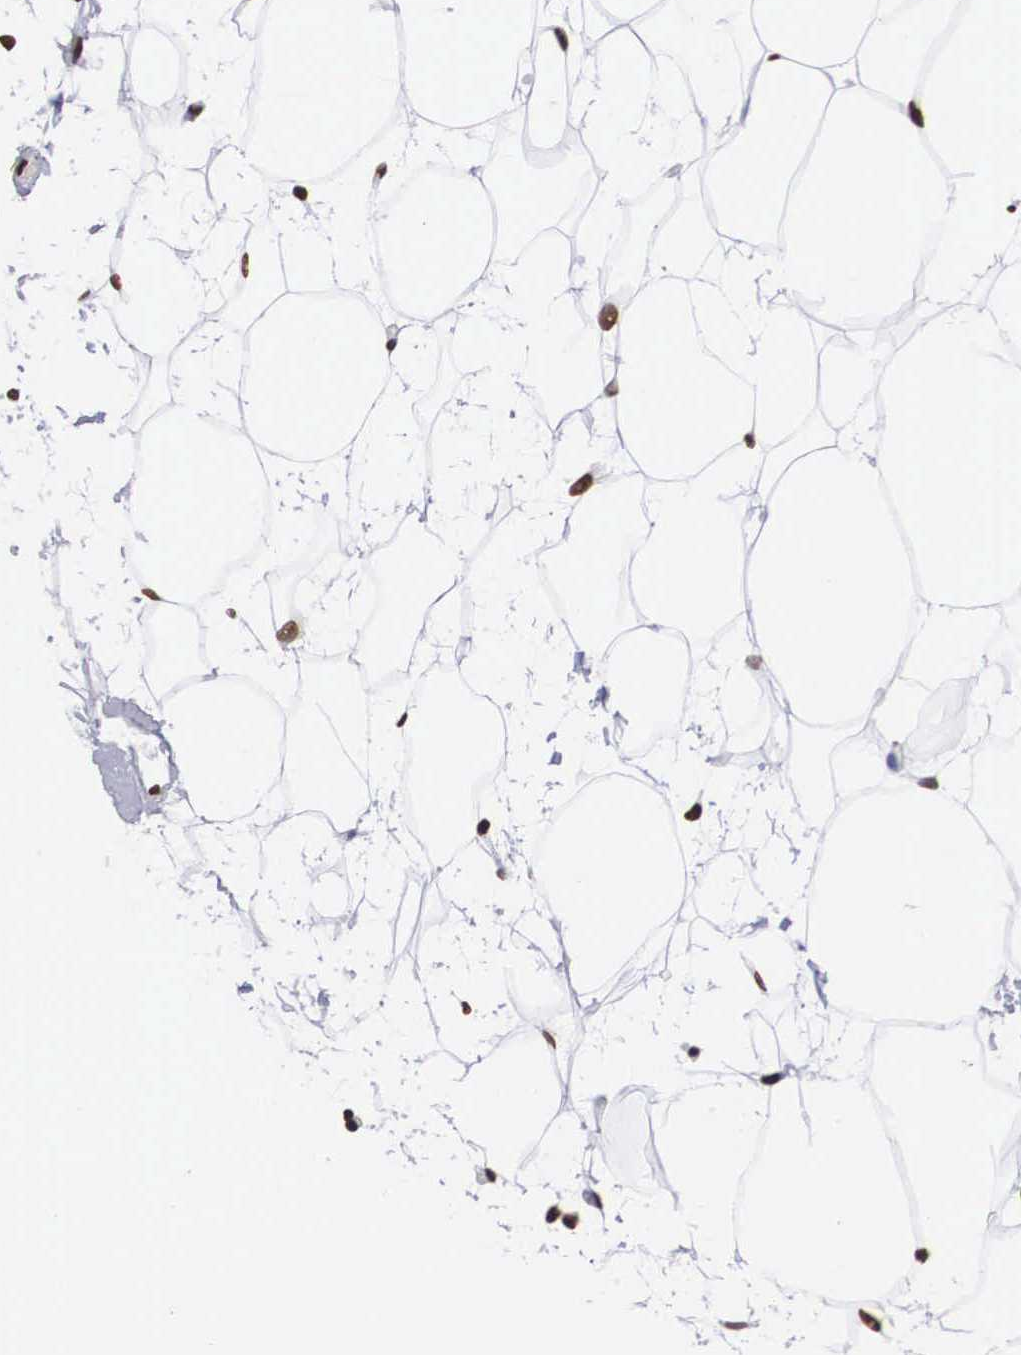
{"staining": {"intensity": "strong", "quantity": ">75%", "location": "nuclear"}, "tissue": "breast cancer", "cell_type": "Tumor cells", "image_type": "cancer", "snomed": [{"axis": "morphology", "description": "Duct carcinoma"}, {"axis": "topography", "description": "Breast"}], "caption": "Breast intraductal carcinoma stained with immunohistochemistry (IHC) exhibits strong nuclear staining in approximately >75% of tumor cells. The protein is stained brown, and the nuclei are stained in blue (DAB (3,3'-diaminobenzidine) IHC with brightfield microscopy, high magnification).", "gene": "MECP2", "patient": {"sex": "female", "age": 72}}